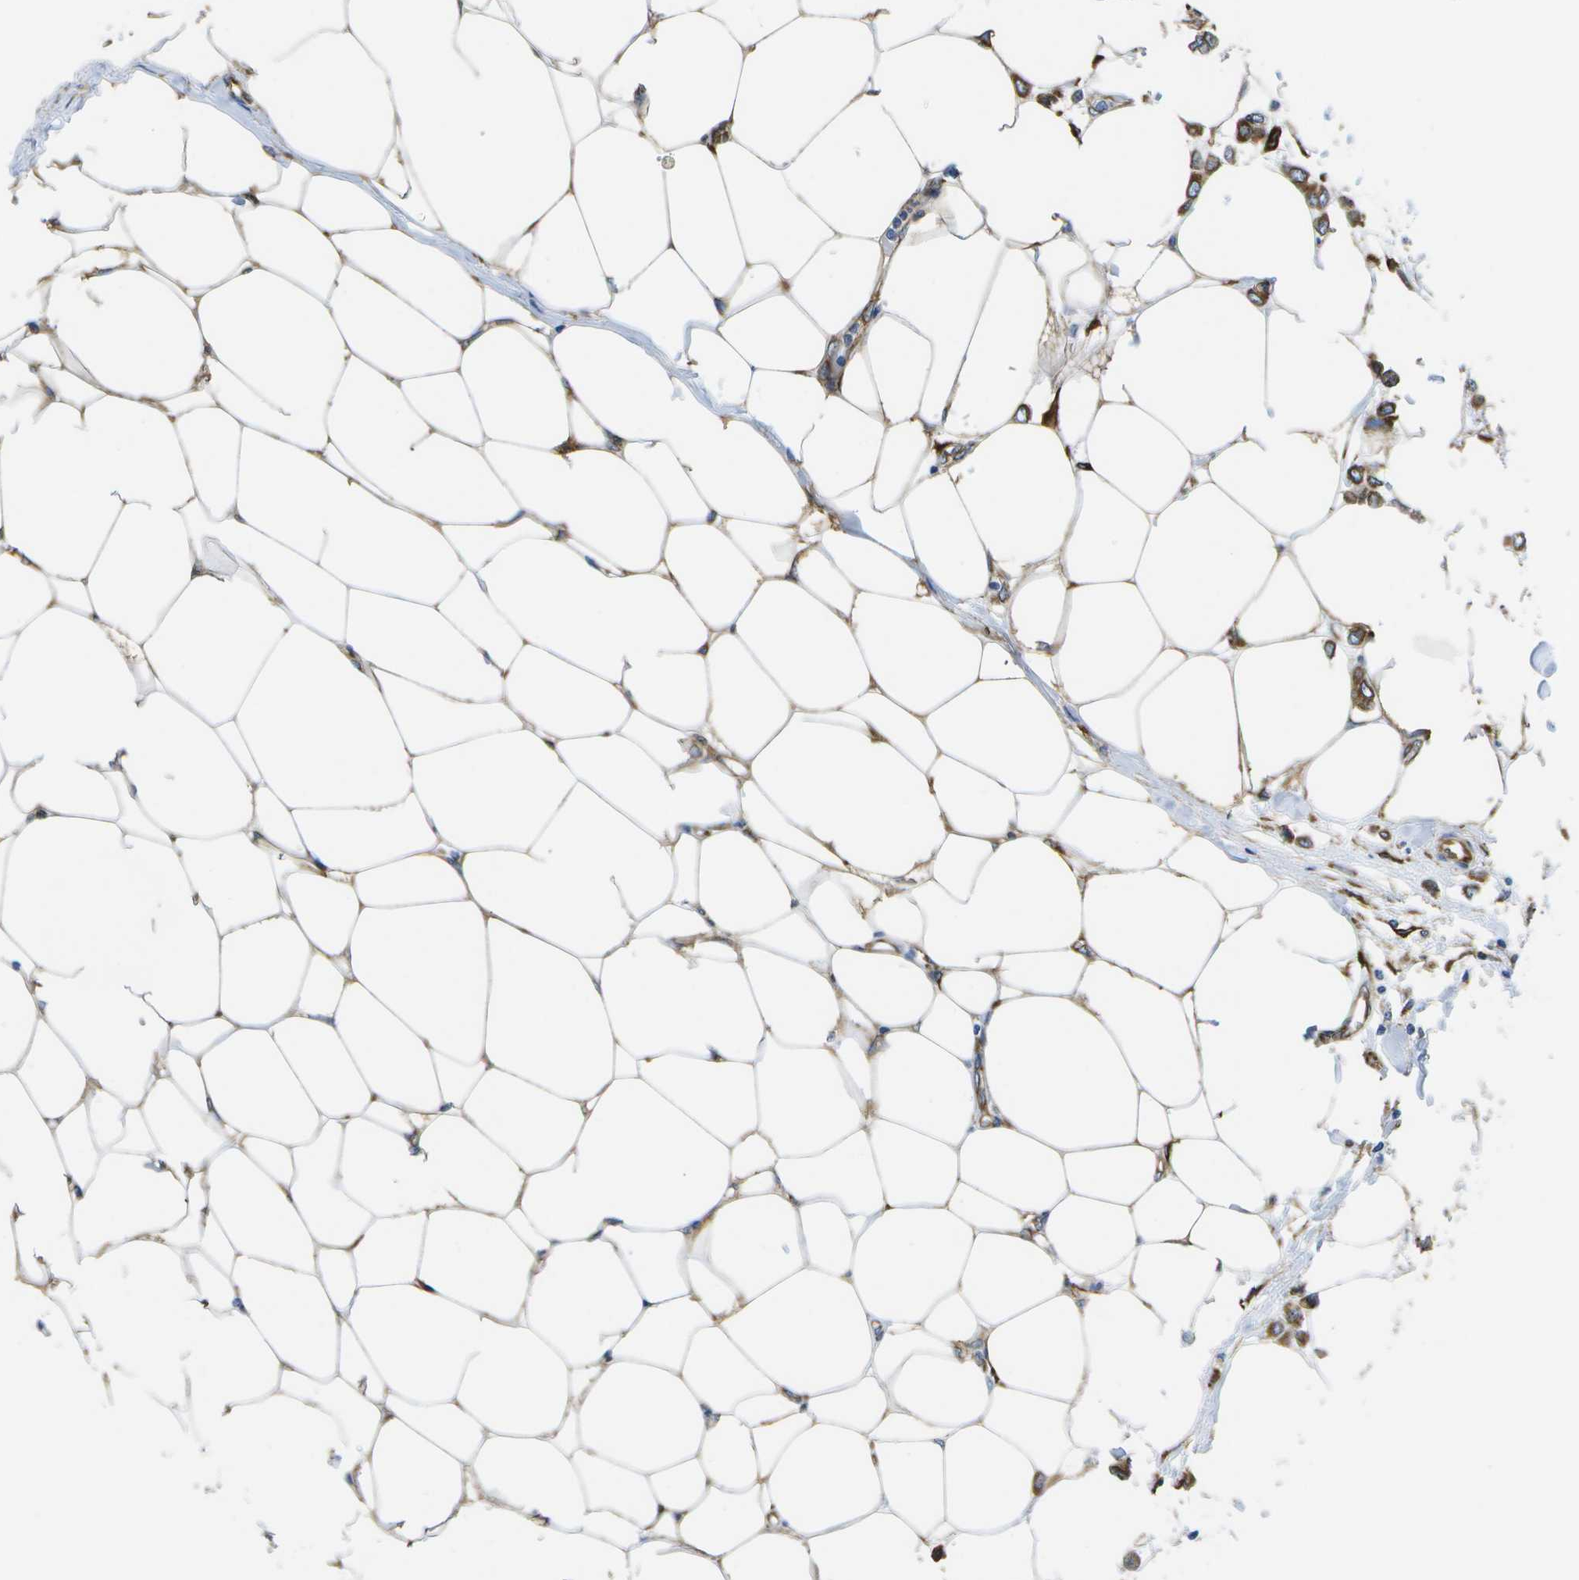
{"staining": {"intensity": "moderate", "quantity": ">75%", "location": "cytoplasmic/membranous"}, "tissue": "breast cancer", "cell_type": "Tumor cells", "image_type": "cancer", "snomed": [{"axis": "morphology", "description": "Lobular carcinoma"}, {"axis": "topography", "description": "Breast"}], "caption": "Tumor cells display medium levels of moderate cytoplasmic/membranous staining in approximately >75% of cells in breast cancer (lobular carcinoma).", "gene": "ZDHHC17", "patient": {"sex": "female", "age": 51}}